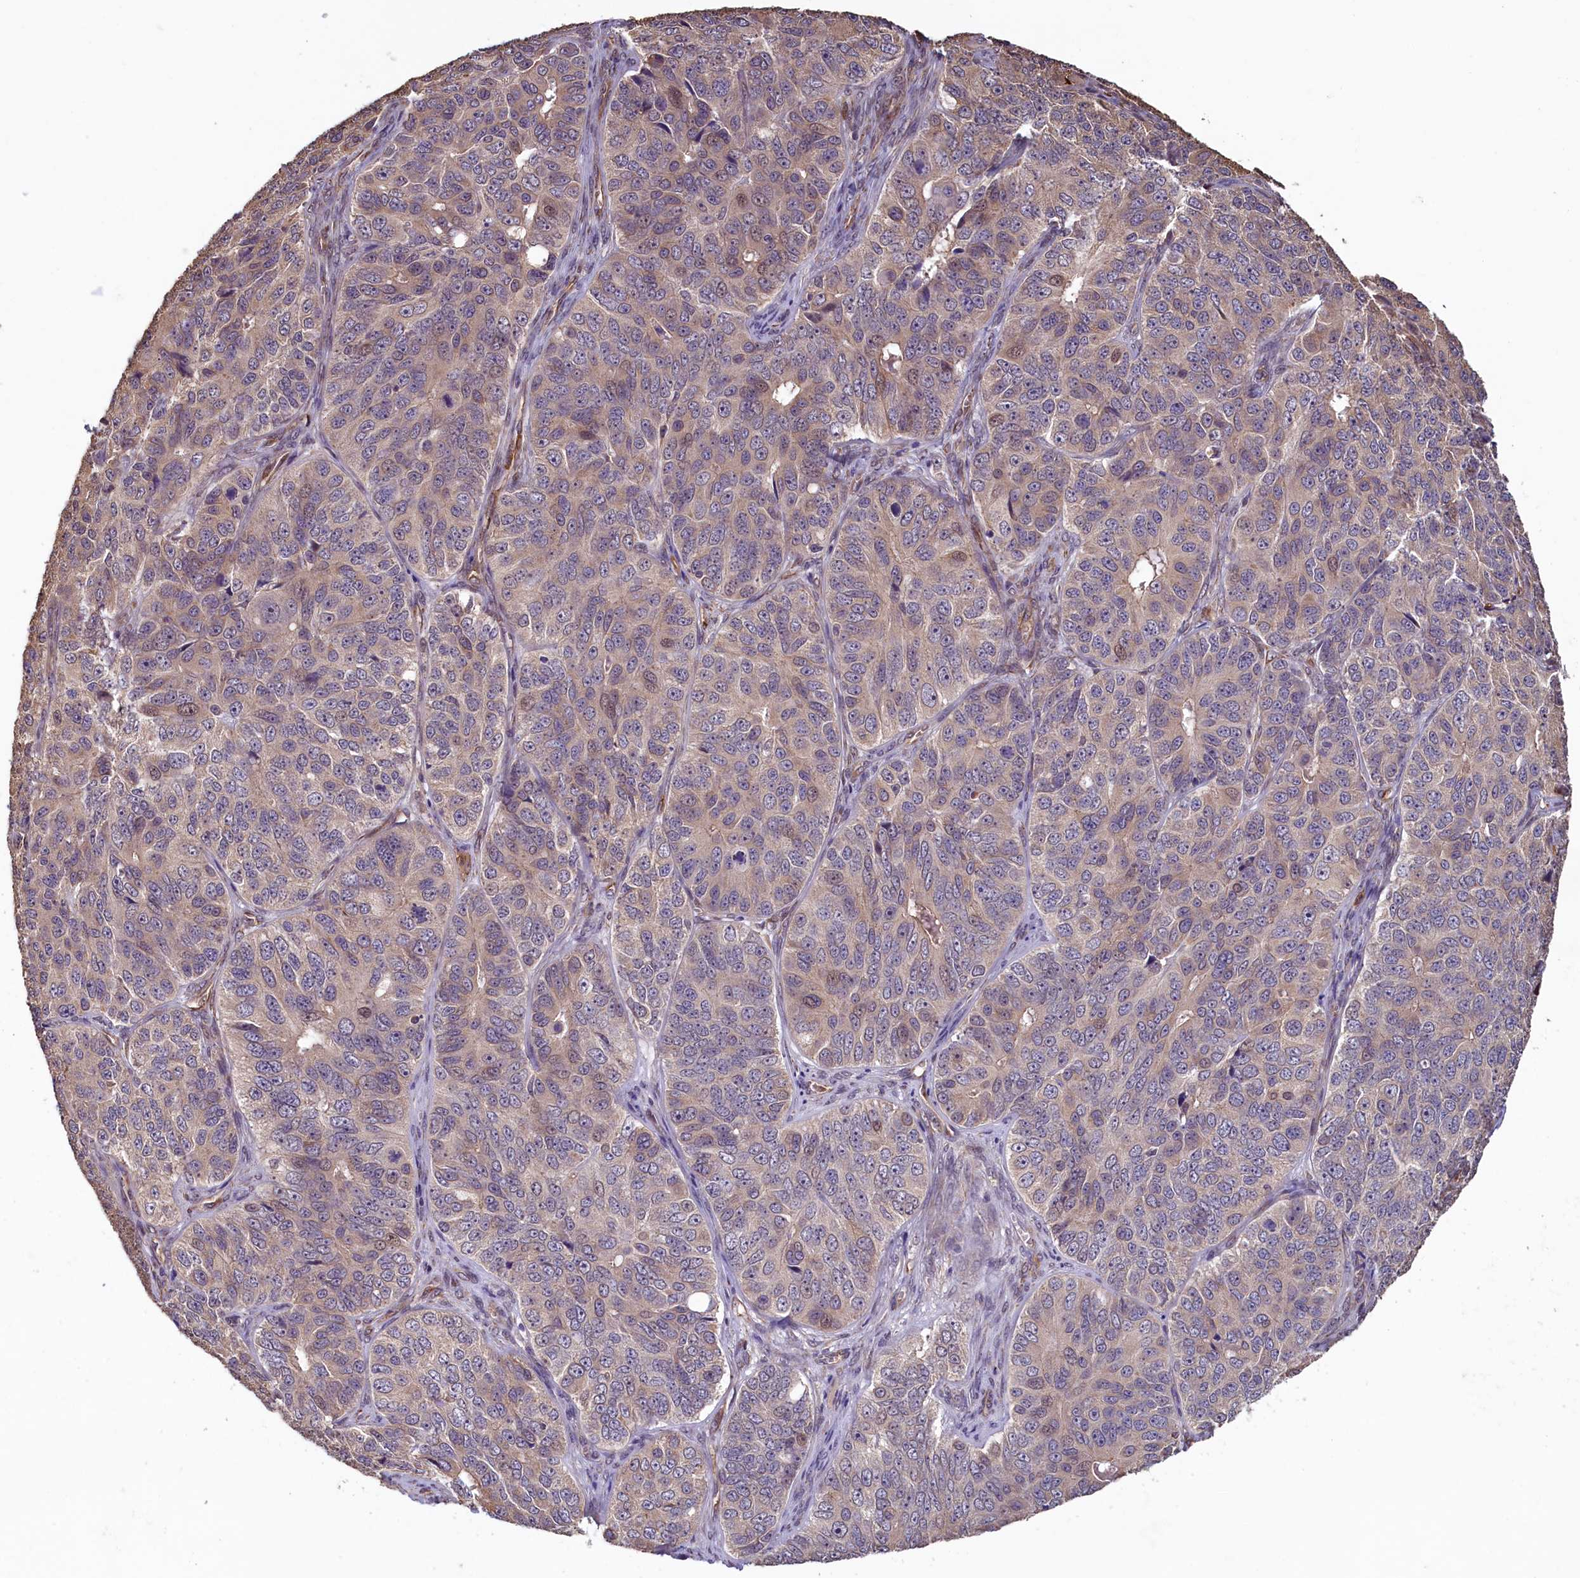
{"staining": {"intensity": "weak", "quantity": ">75%", "location": "cytoplasmic/membranous"}, "tissue": "ovarian cancer", "cell_type": "Tumor cells", "image_type": "cancer", "snomed": [{"axis": "morphology", "description": "Carcinoma, endometroid"}, {"axis": "topography", "description": "Ovary"}], "caption": "Immunohistochemical staining of ovarian cancer (endometroid carcinoma) reveals weak cytoplasmic/membranous protein staining in about >75% of tumor cells.", "gene": "ACSBG1", "patient": {"sex": "female", "age": 51}}